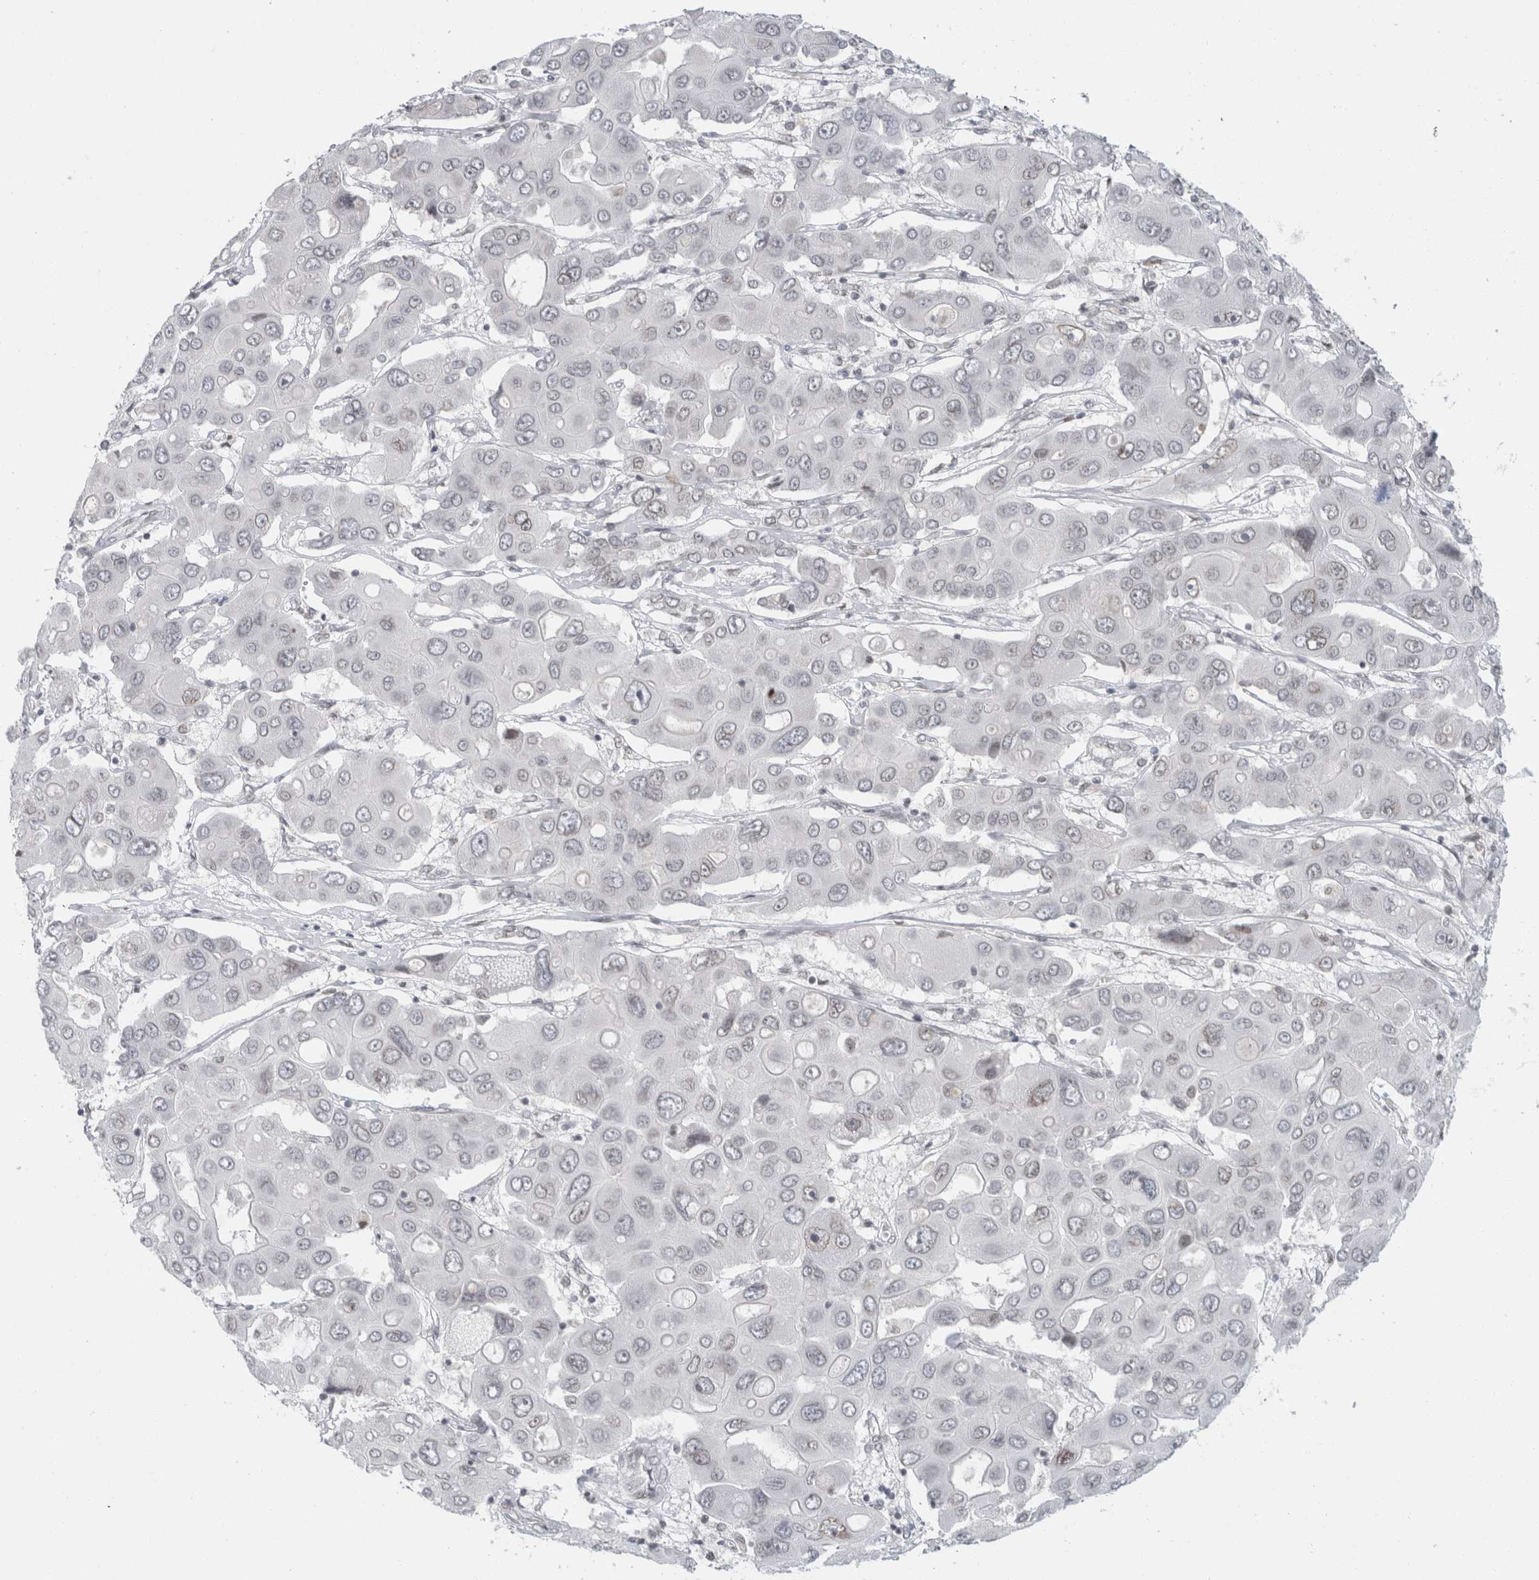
{"staining": {"intensity": "negative", "quantity": "none", "location": "none"}, "tissue": "liver cancer", "cell_type": "Tumor cells", "image_type": "cancer", "snomed": [{"axis": "morphology", "description": "Cholangiocarcinoma"}, {"axis": "topography", "description": "Liver"}], "caption": "High magnification brightfield microscopy of liver cancer stained with DAB (brown) and counterstained with hematoxylin (blue): tumor cells show no significant positivity.", "gene": "ZNF770", "patient": {"sex": "male", "age": 67}}